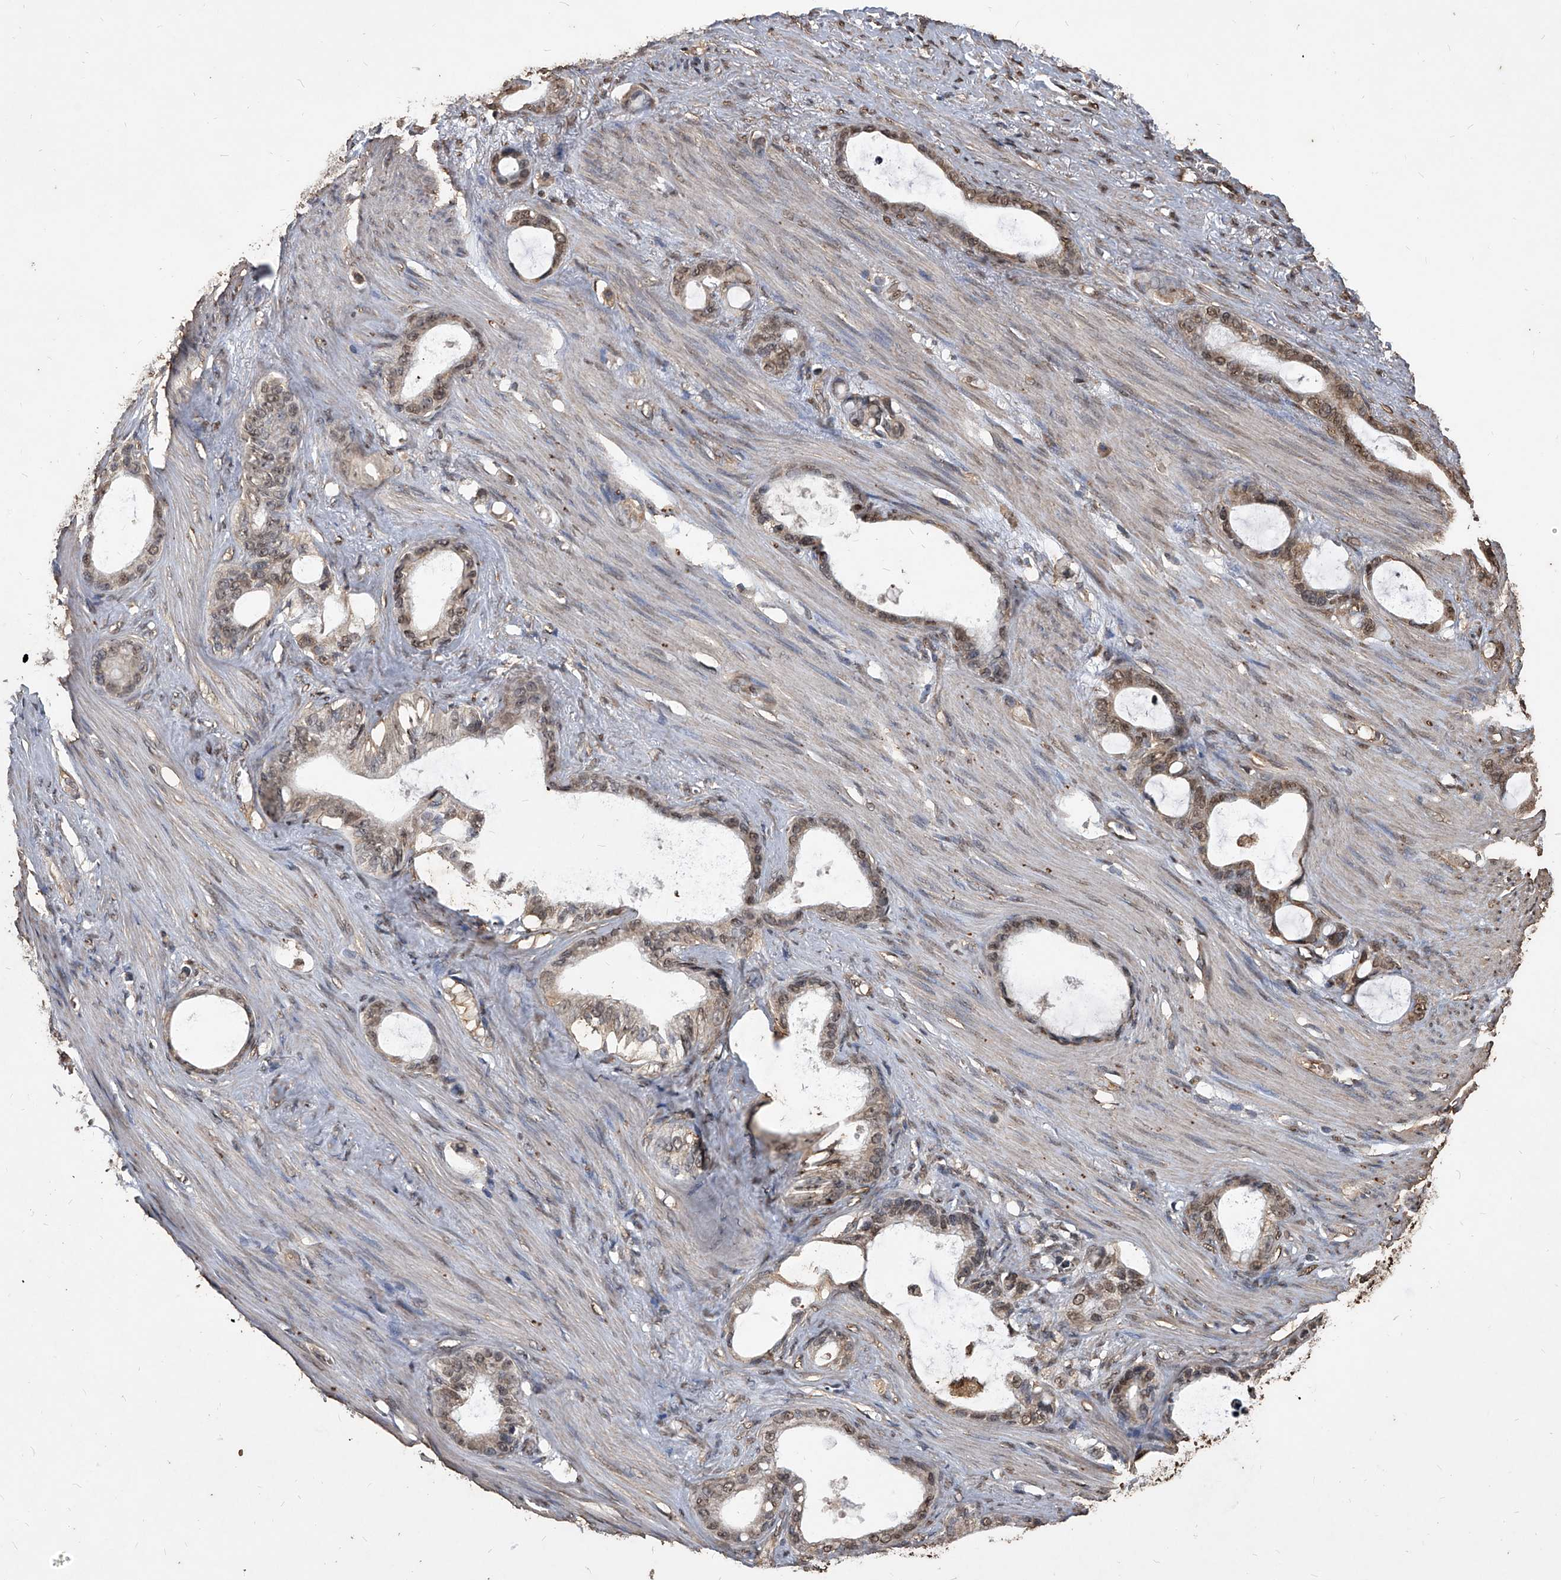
{"staining": {"intensity": "weak", "quantity": "25%-75%", "location": "cytoplasmic/membranous,nuclear"}, "tissue": "stomach cancer", "cell_type": "Tumor cells", "image_type": "cancer", "snomed": [{"axis": "morphology", "description": "Adenocarcinoma, NOS"}, {"axis": "topography", "description": "Stomach"}], "caption": "DAB (3,3'-diaminobenzidine) immunohistochemical staining of human stomach adenocarcinoma demonstrates weak cytoplasmic/membranous and nuclear protein expression in about 25%-75% of tumor cells.", "gene": "FBXL4", "patient": {"sex": "female", "age": 75}}